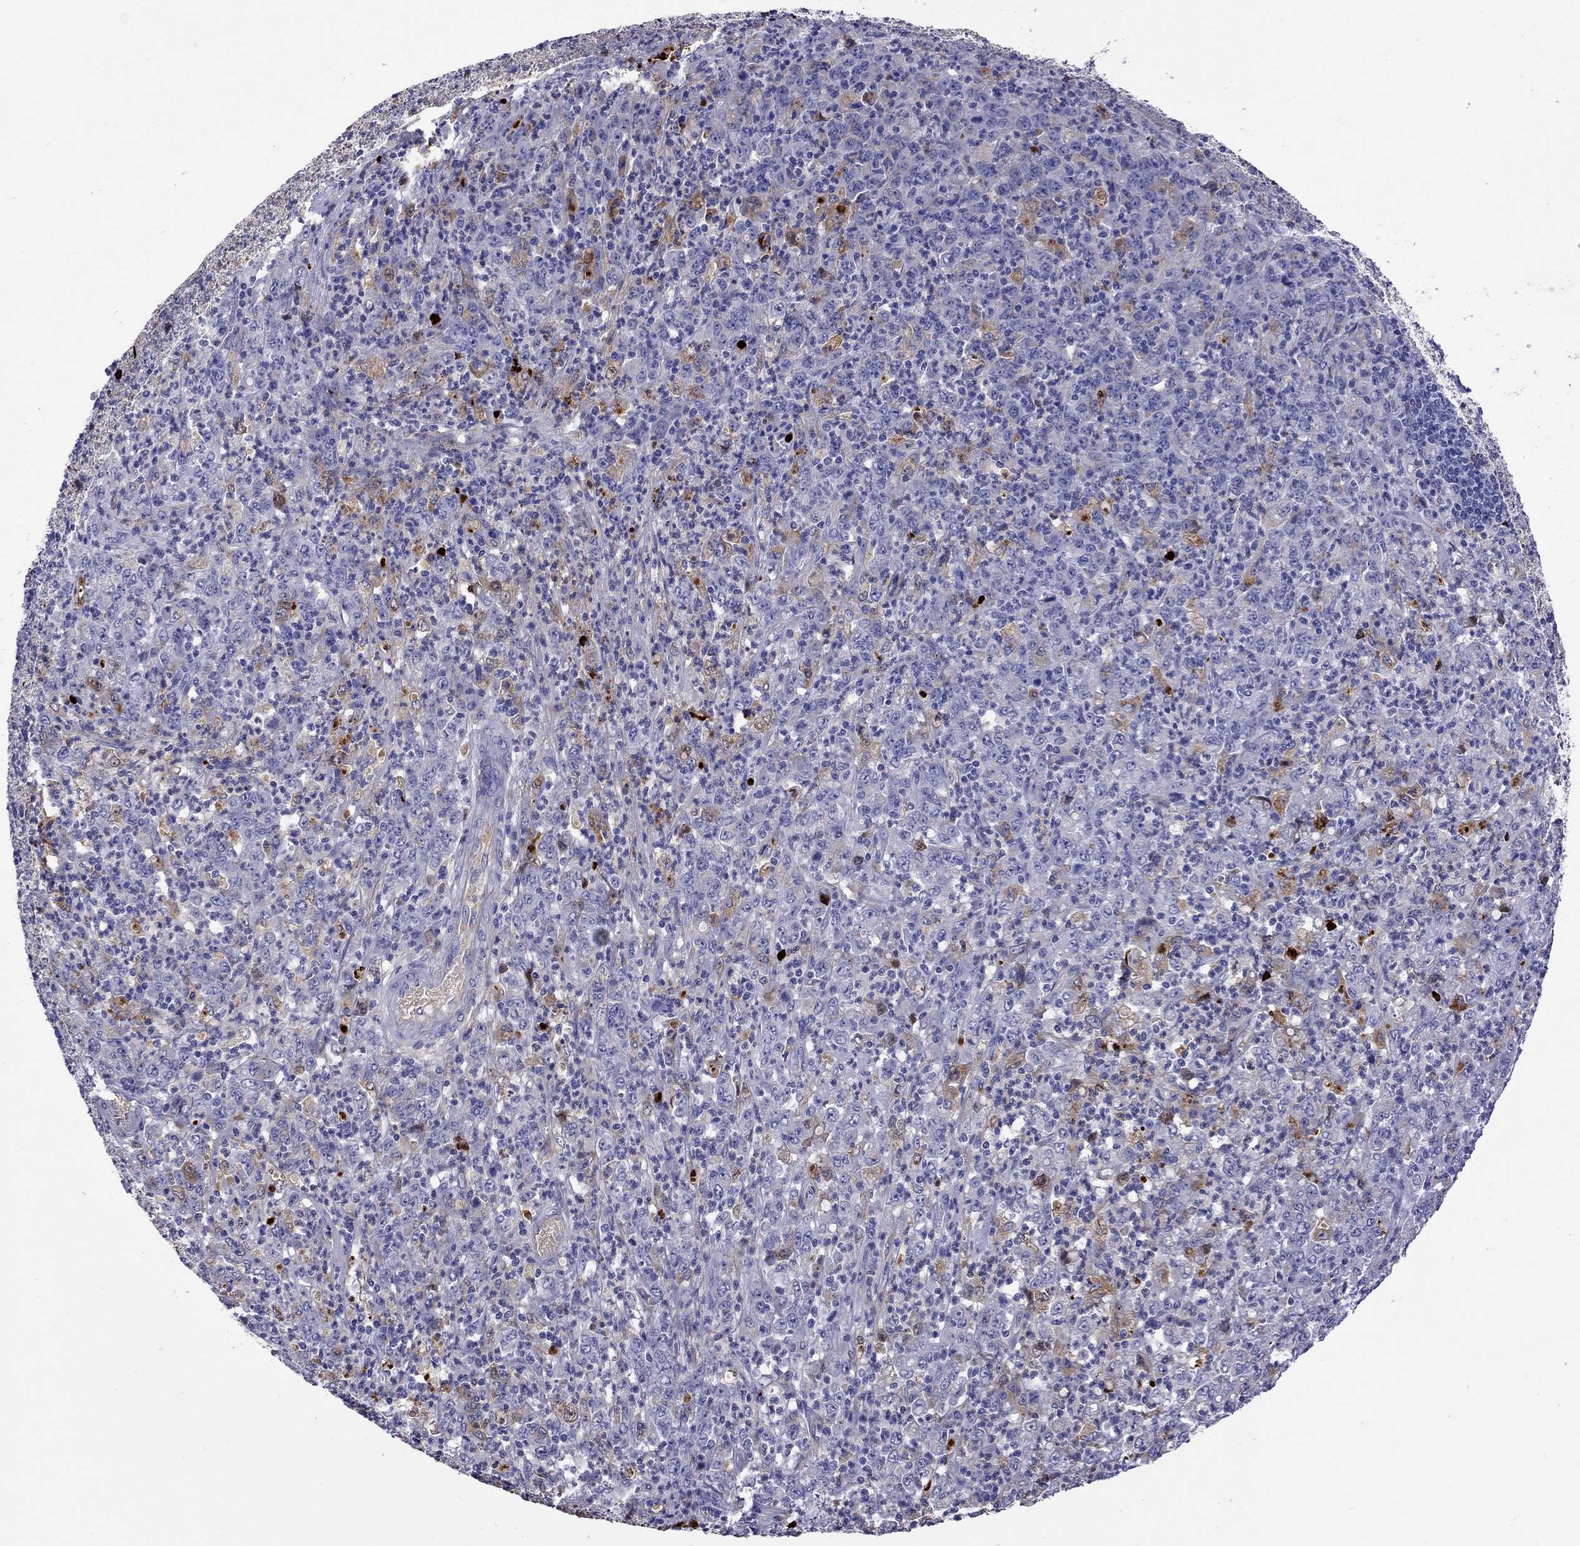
{"staining": {"intensity": "moderate", "quantity": "<25%", "location": "cytoplasmic/membranous"}, "tissue": "stomach cancer", "cell_type": "Tumor cells", "image_type": "cancer", "snomed": [{"axis": "morphology", "description": "Adenocarcinoma, NOS"}, {"axis": "topography", "description": "Stomach, lower"}], "caption": "Brown immunohistochemical staining in human stomach adenocarcinoma shows moderate cytoplasmic/membranous staining in about <25% of tumor cells. (Brightfield microscopy of DAB IHC at high magnification).", "gene": "SERPINA3", "patient": {"sex": "female", "age": 71}}